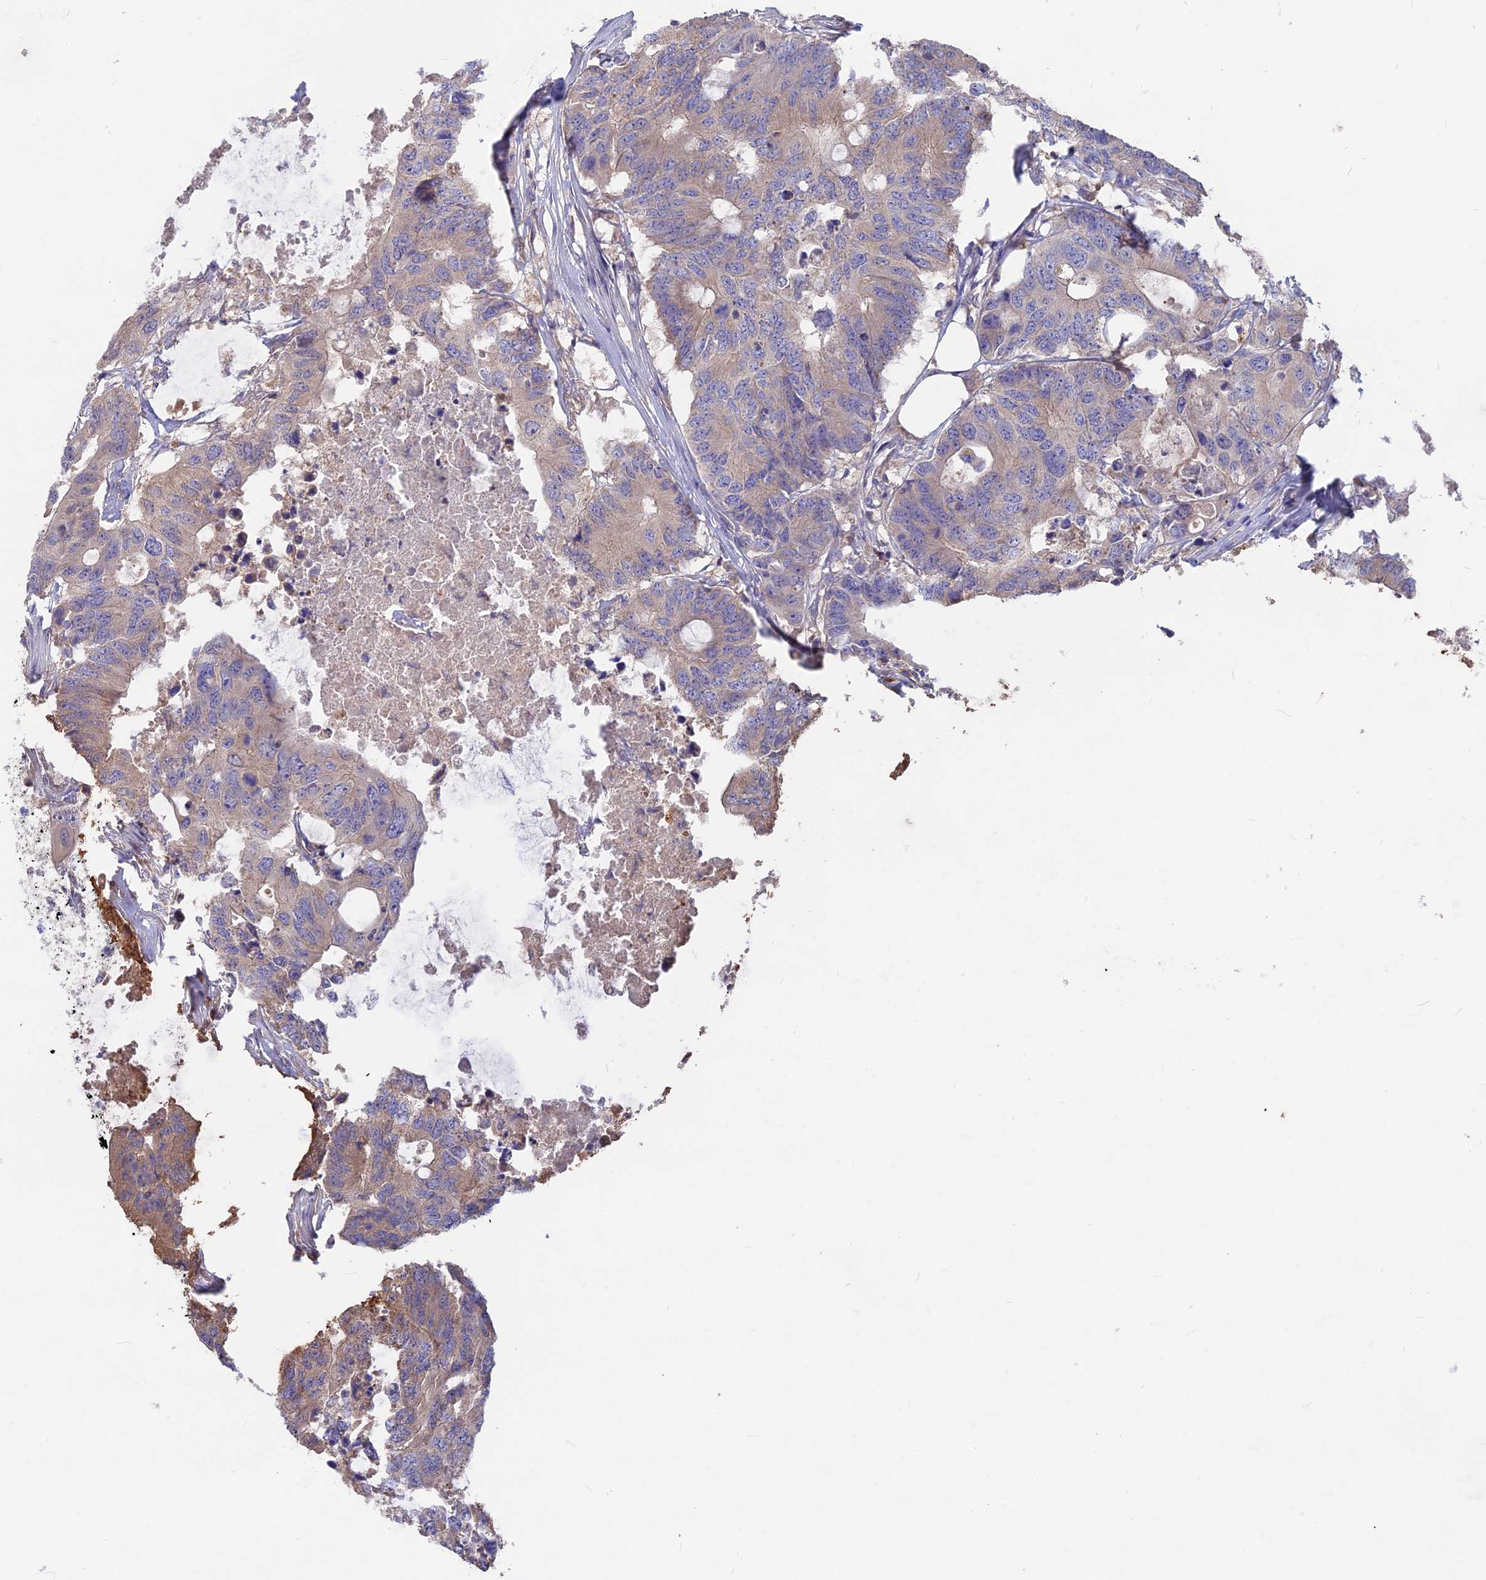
{"staining": {"intensity": "weak", "quantity": "25%-75%", "location": "cytoplasmic/membranous"}, "tissue": "colorectal cancer", "cell_type": "Tumor cells", "image_type": "cancer", "snomed": [{"axis": "morphology", "description": "Adenocarcinoma, NOS"}, {"axis": "topography", "description": "Colon"}], "caption": "Brown immunohistochemical staining in human adenocarcinoma (colorectal) demonstrates weak cytoplasmic/membranous staining in about 25%-75% of tumor cells.", "gene": "PZP", "patient": {"sex": "male", "age": 71}}